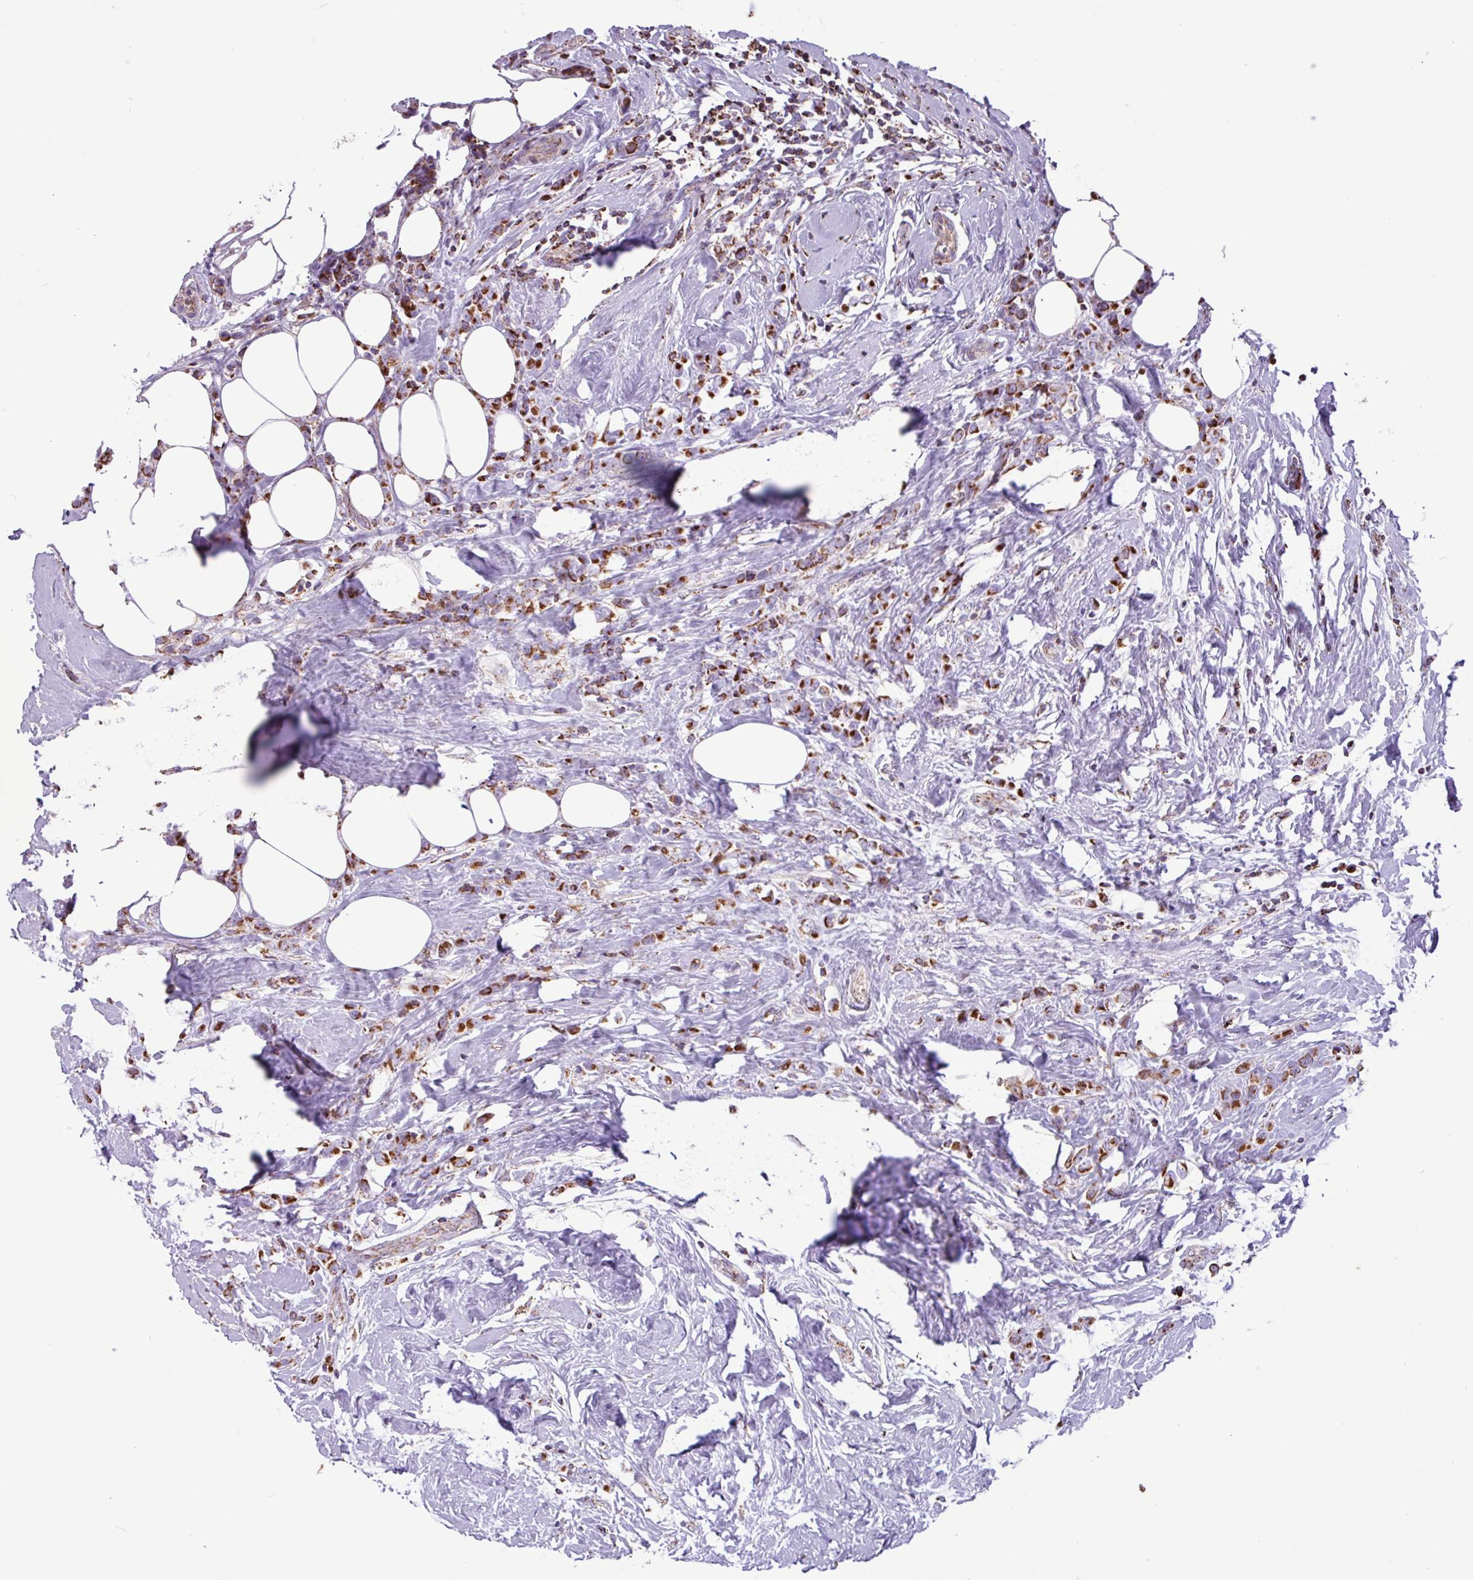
{"staining": {"intensity": "moderate", "quantity": ">75%", "location": "cytoplasmic/membranous"}, "tissue": "breast cancer", "cell_type": "Tumor cells", "image_type": "cancer", "snomed": [{"axis": "morphology", "description": "Duct carcinoma"}, {"axis": "topography", "description": "Breast"}], "caption": "There is medium levels of moderate cytoplasmic/membranous staining in tumor cells of breast invasive ductal carcinoma, as demonstrated by immunohistochemical staining (brown color).", "gene": "RTL3", "patient": {"sex": "female", "age": 80}}